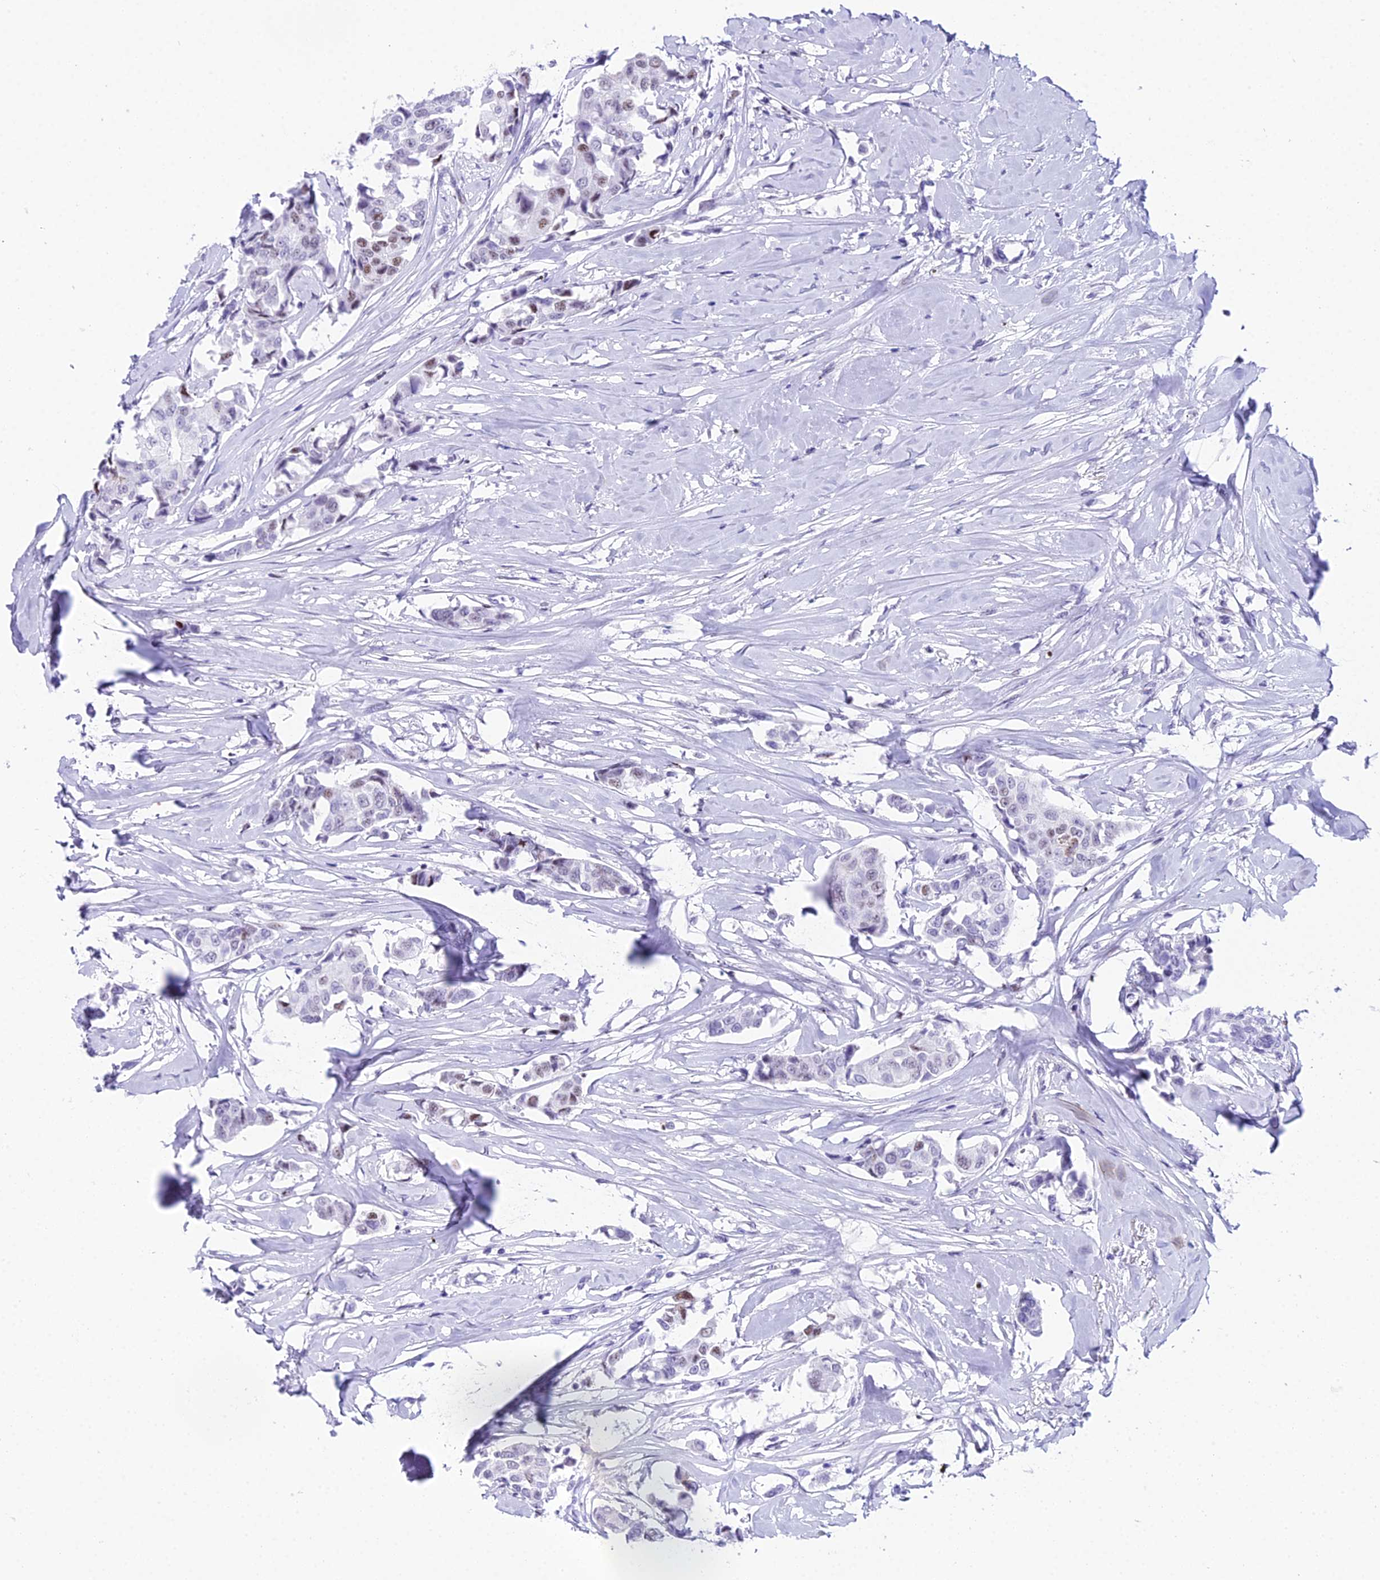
{"staining": {"intensity": "moderate", "quantity": "<25%", "location": "nuclear"}, "tissue": "breast cancer", "cell_type": "Tumor cells", "image_type": "cancer", "snomed": [{"axis": "morphology", "description": "Duct carcinoma"}, {"axis": "topography", "description": "Breast"}], "caption": "There is low levels of moderate nuclear positivity in tumor cells of breast cancer, as demonstrated by immunohistochemical staining (brown color).", "gene": "RNPS1", "patient": {"sex": "female", "age": 80}}